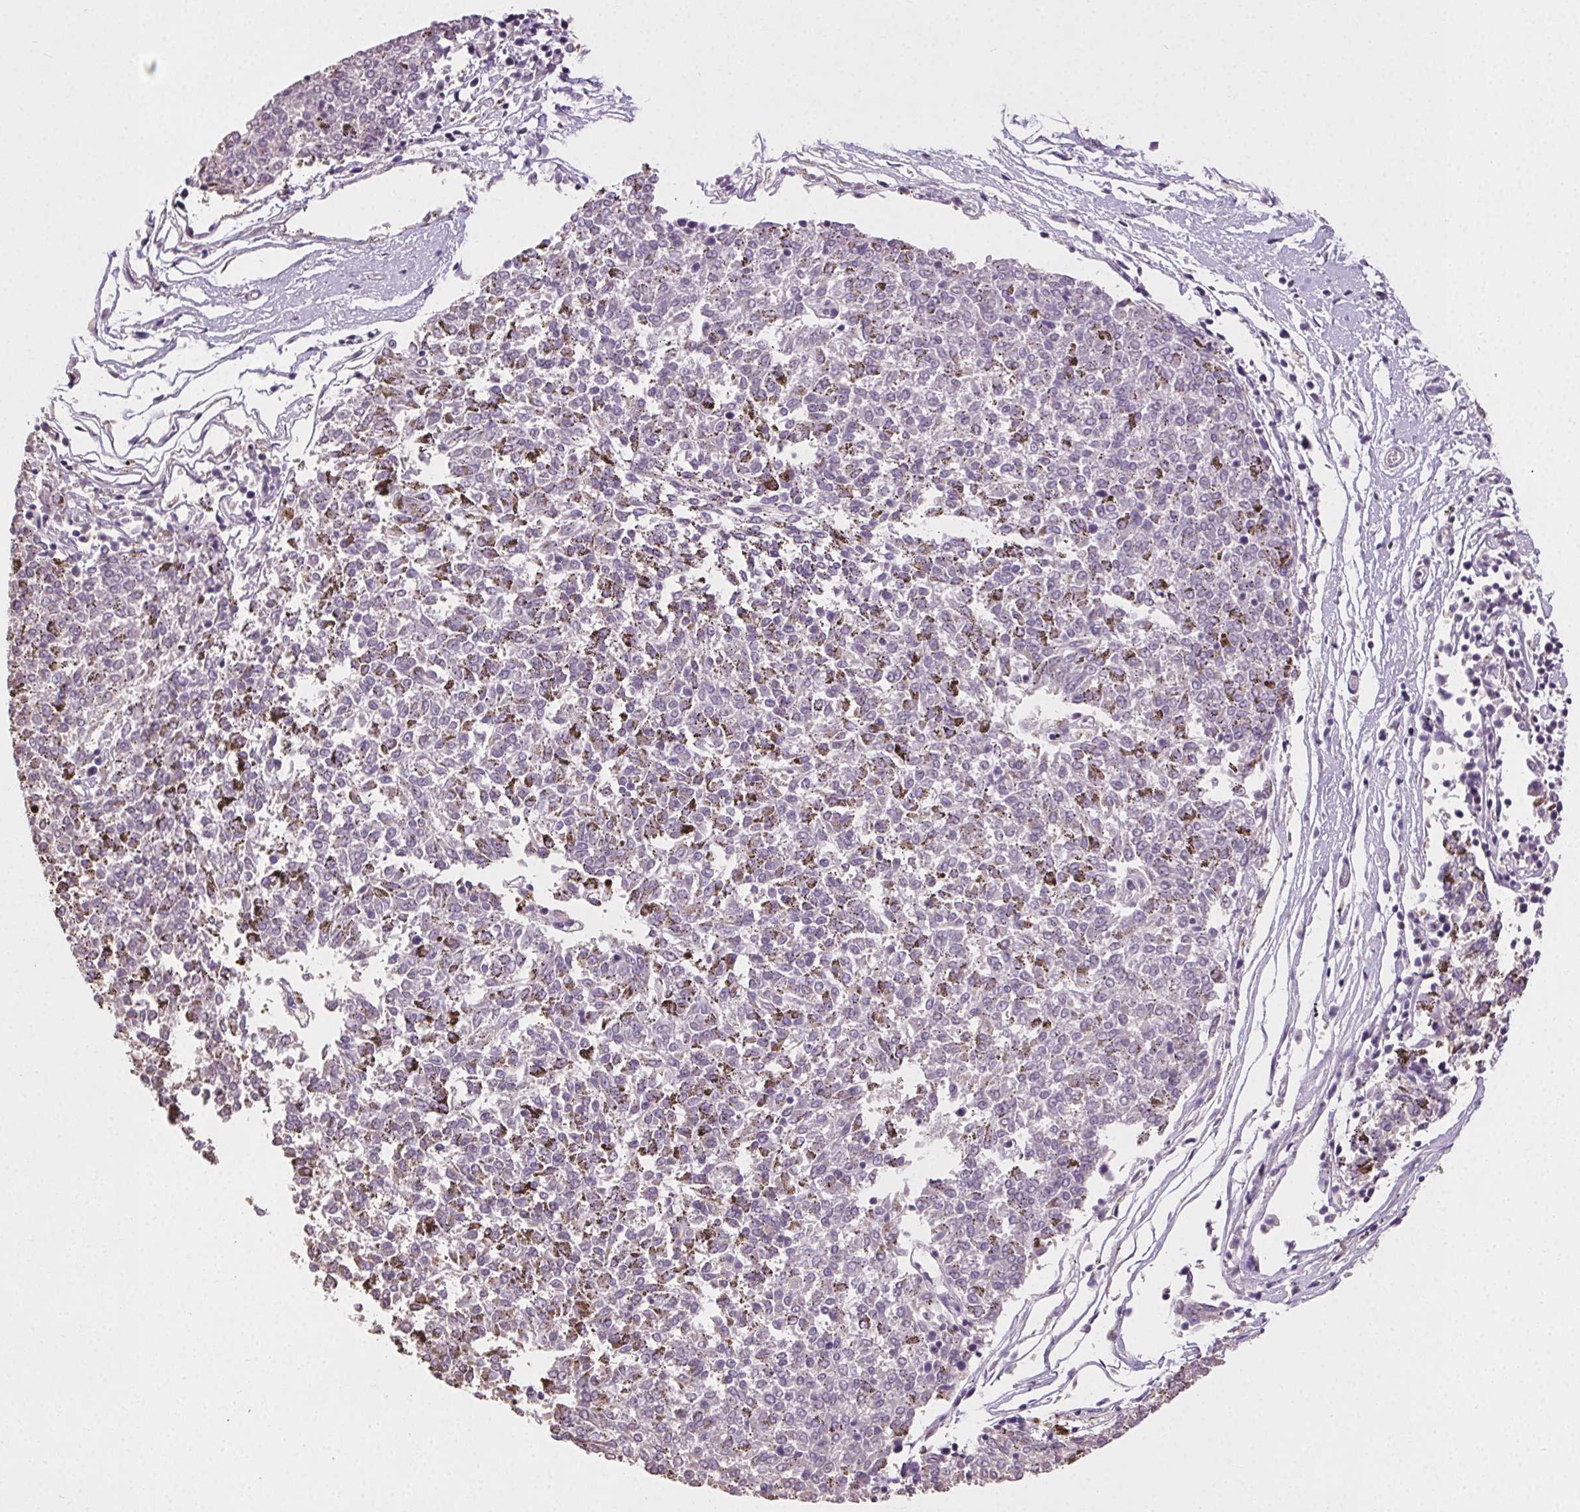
{"staining": {"intensity": "negative", "quantity": "none", "location": "none"}, "tissue": "melanoma", "cell_type": "Tumor cells", "image_type": "cancer", "snomed": [{"axis": "morphology", "description": "Malignant melanoma, NOS"}, {"axis": "topography", "description": "Skin"}], "caption": "Immunohistochemical staining of melanoma exhibits no significant expression in tumor cells. The staining is performed using DAB (3,3'-diaminobenzidine) brown chromogen with nuclei counter-stained in using hematoxylin.", "gene": "SYCE2", "patient": {"sex": "female", "age": 72}}